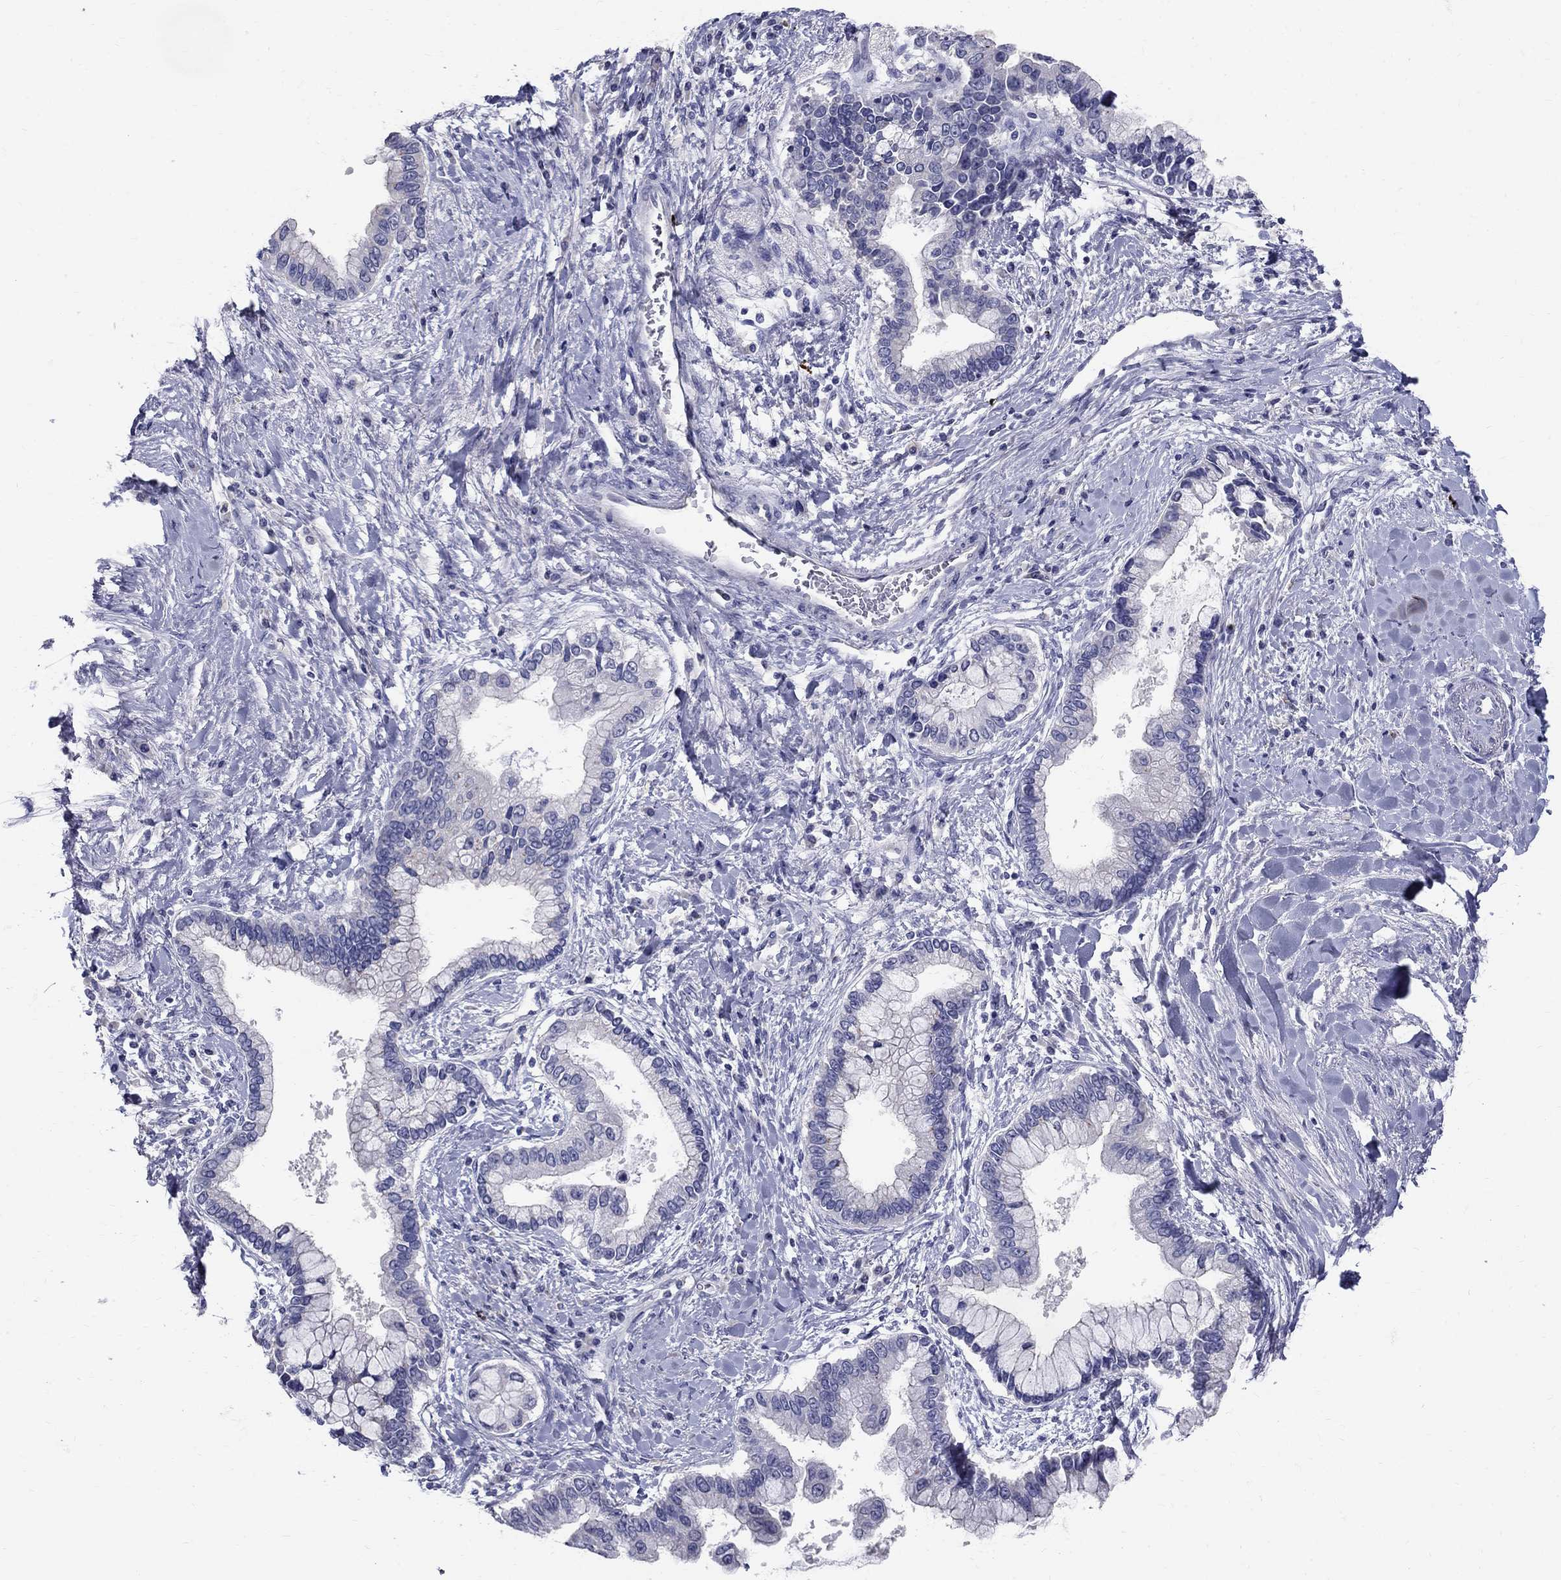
{"staining": {"intensity": "negative", "quantity": "none", "location": "none"}, "tissue": "liver cancer", "cell_type": "Tumor cells", "image_type": "cancer", "snomed": [{"axis": "morphology", "description": "Cholangiocarcinoma"}, {"axis": "topography", "description": "Liver"}], "caption": "Immunohistochemistry (IHC) histopathology image of cholangiocarcinoma (liver) stained for a protein (brown), which demonstrates no expression in tumor cells.", "gene": "TP53TG5", "patient": {"sex": "male", "age": 50}}